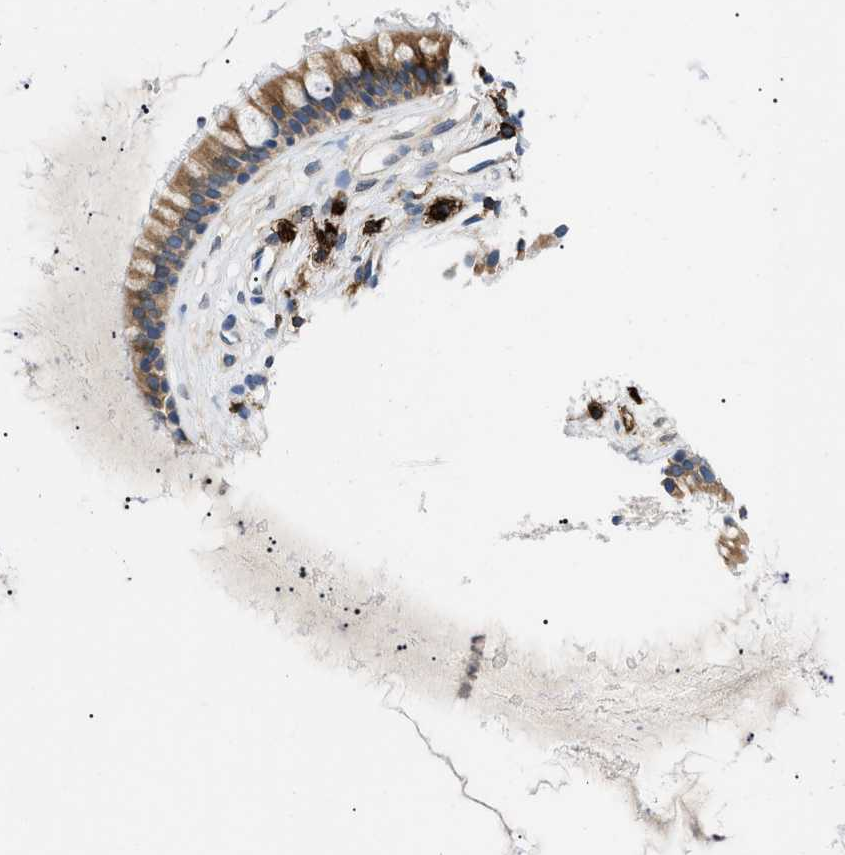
{"staining": {"intensity": "moderate", "quantity": ">75%", "location": "cytoplasmic/membranous"}, "tissue": "nasopharynx", "cell_type": "Respiratory epithelial cells", "image_type": "normal", "snomed": [{"axis": "morphology", "description": "Normal tissue, NOS"}, {"axis": "topography", "description": "Nasopharynx"}], "caption": "Immunohistochemical staining of benign nasopharynx displays medium levels of moderate cytoplasmic/membranous staining in approximately >75% of respiratory epithelial cells. (Stains: DAB in brown, nuclei in blue, Microscopy: brightfield microscopy at high magnification).", "gene": "DERL1", "patient": {"sex": "male", "age": 21}}